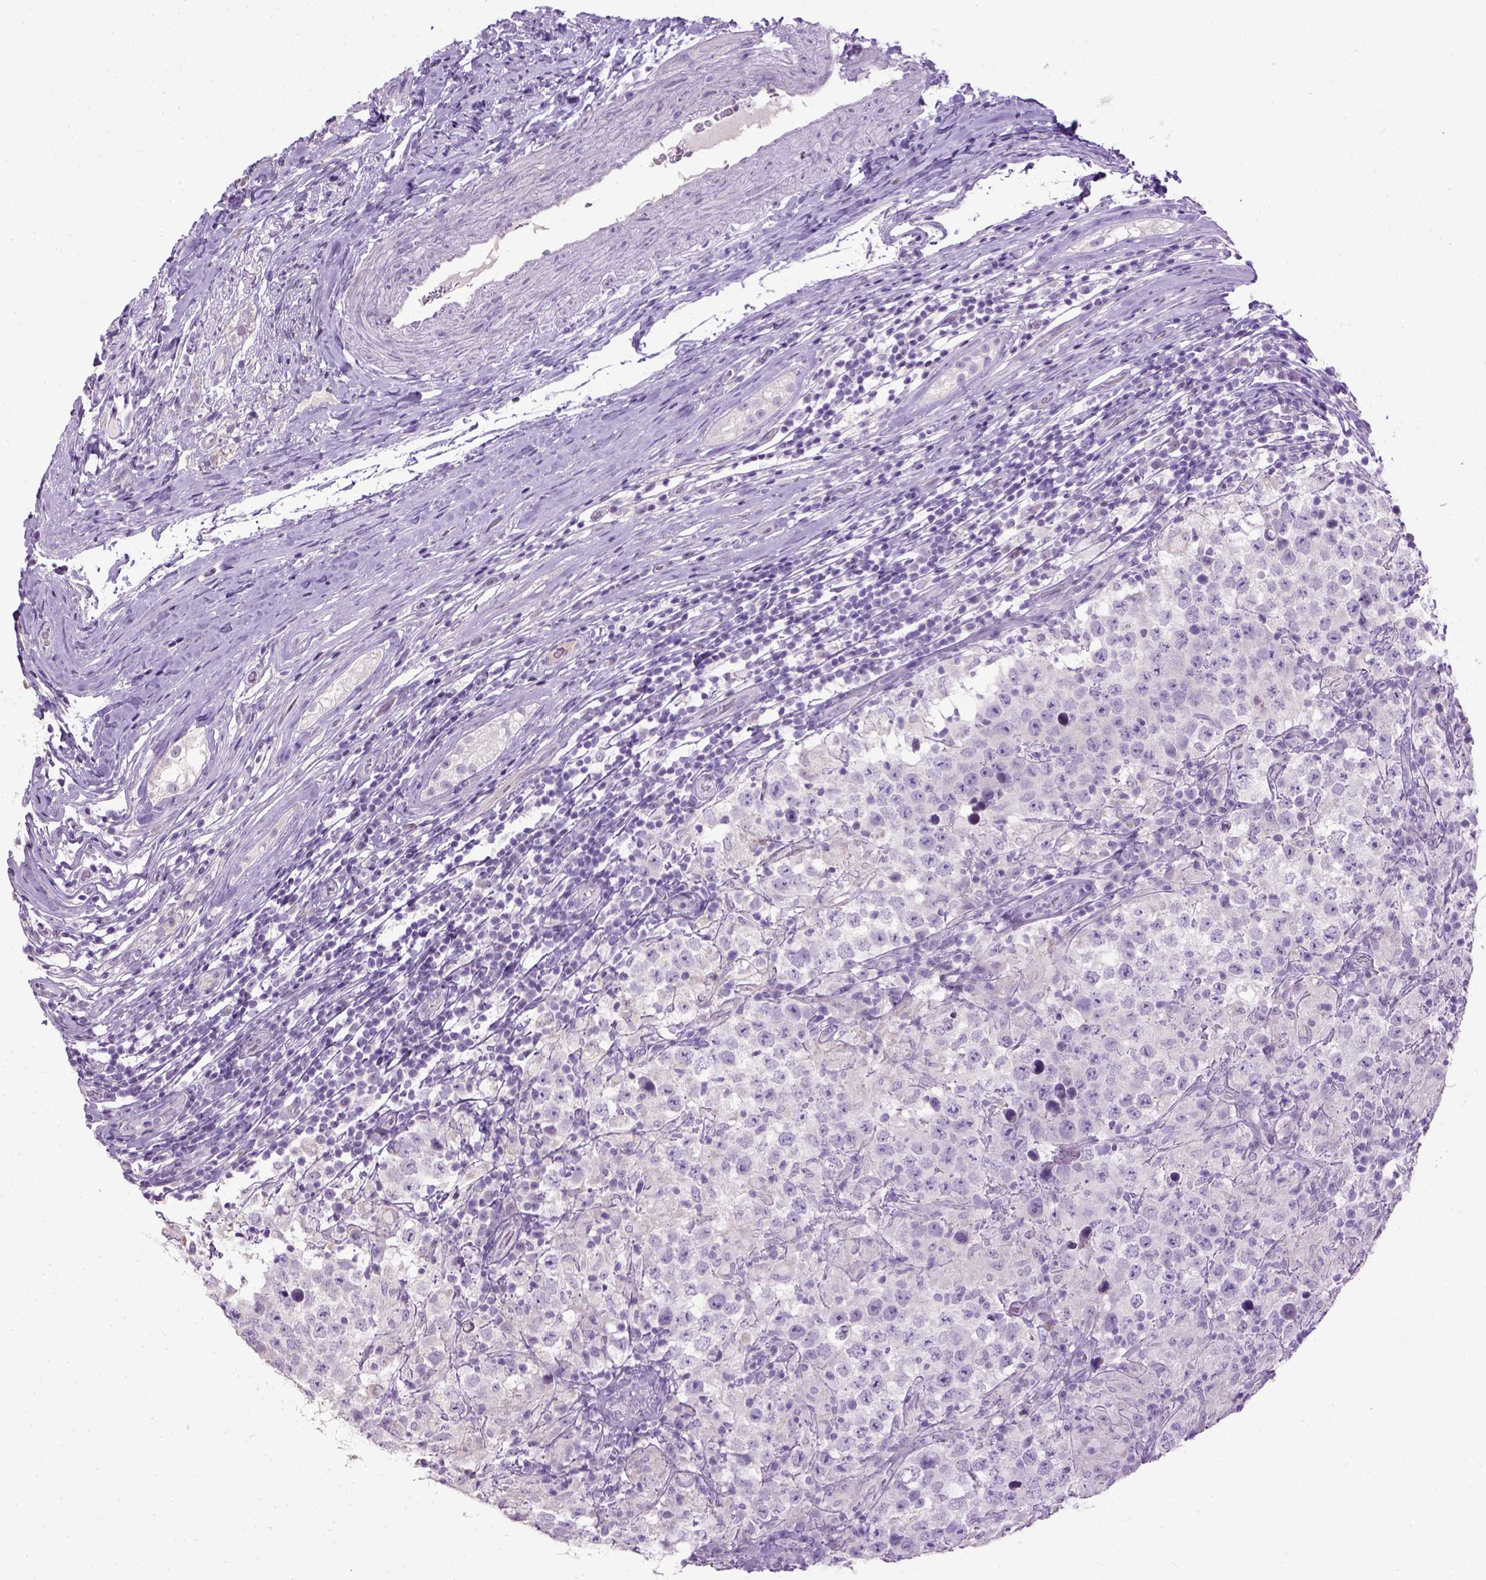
{"staining": {"intensity": "negative", "quantity": "none", "location": "none"}, "tissue": "testis cancer", "cell_type": "Tumor cells", "image_type": "cancer", "snomed": [{"axis": "morphology", "description": "Seminoma, NOS"}, {"axis": "morphology", "description": "Carcinoma, Embryonal, NOS"}, {"axis": "topography", "description": "Testis"}], "caption": "IHC image of testis cancer stained for a protein (brown), which displays no positivity in tumor cells.", "gene": "CYP24A1", "patient": {"sex": "male", "age": 41}}